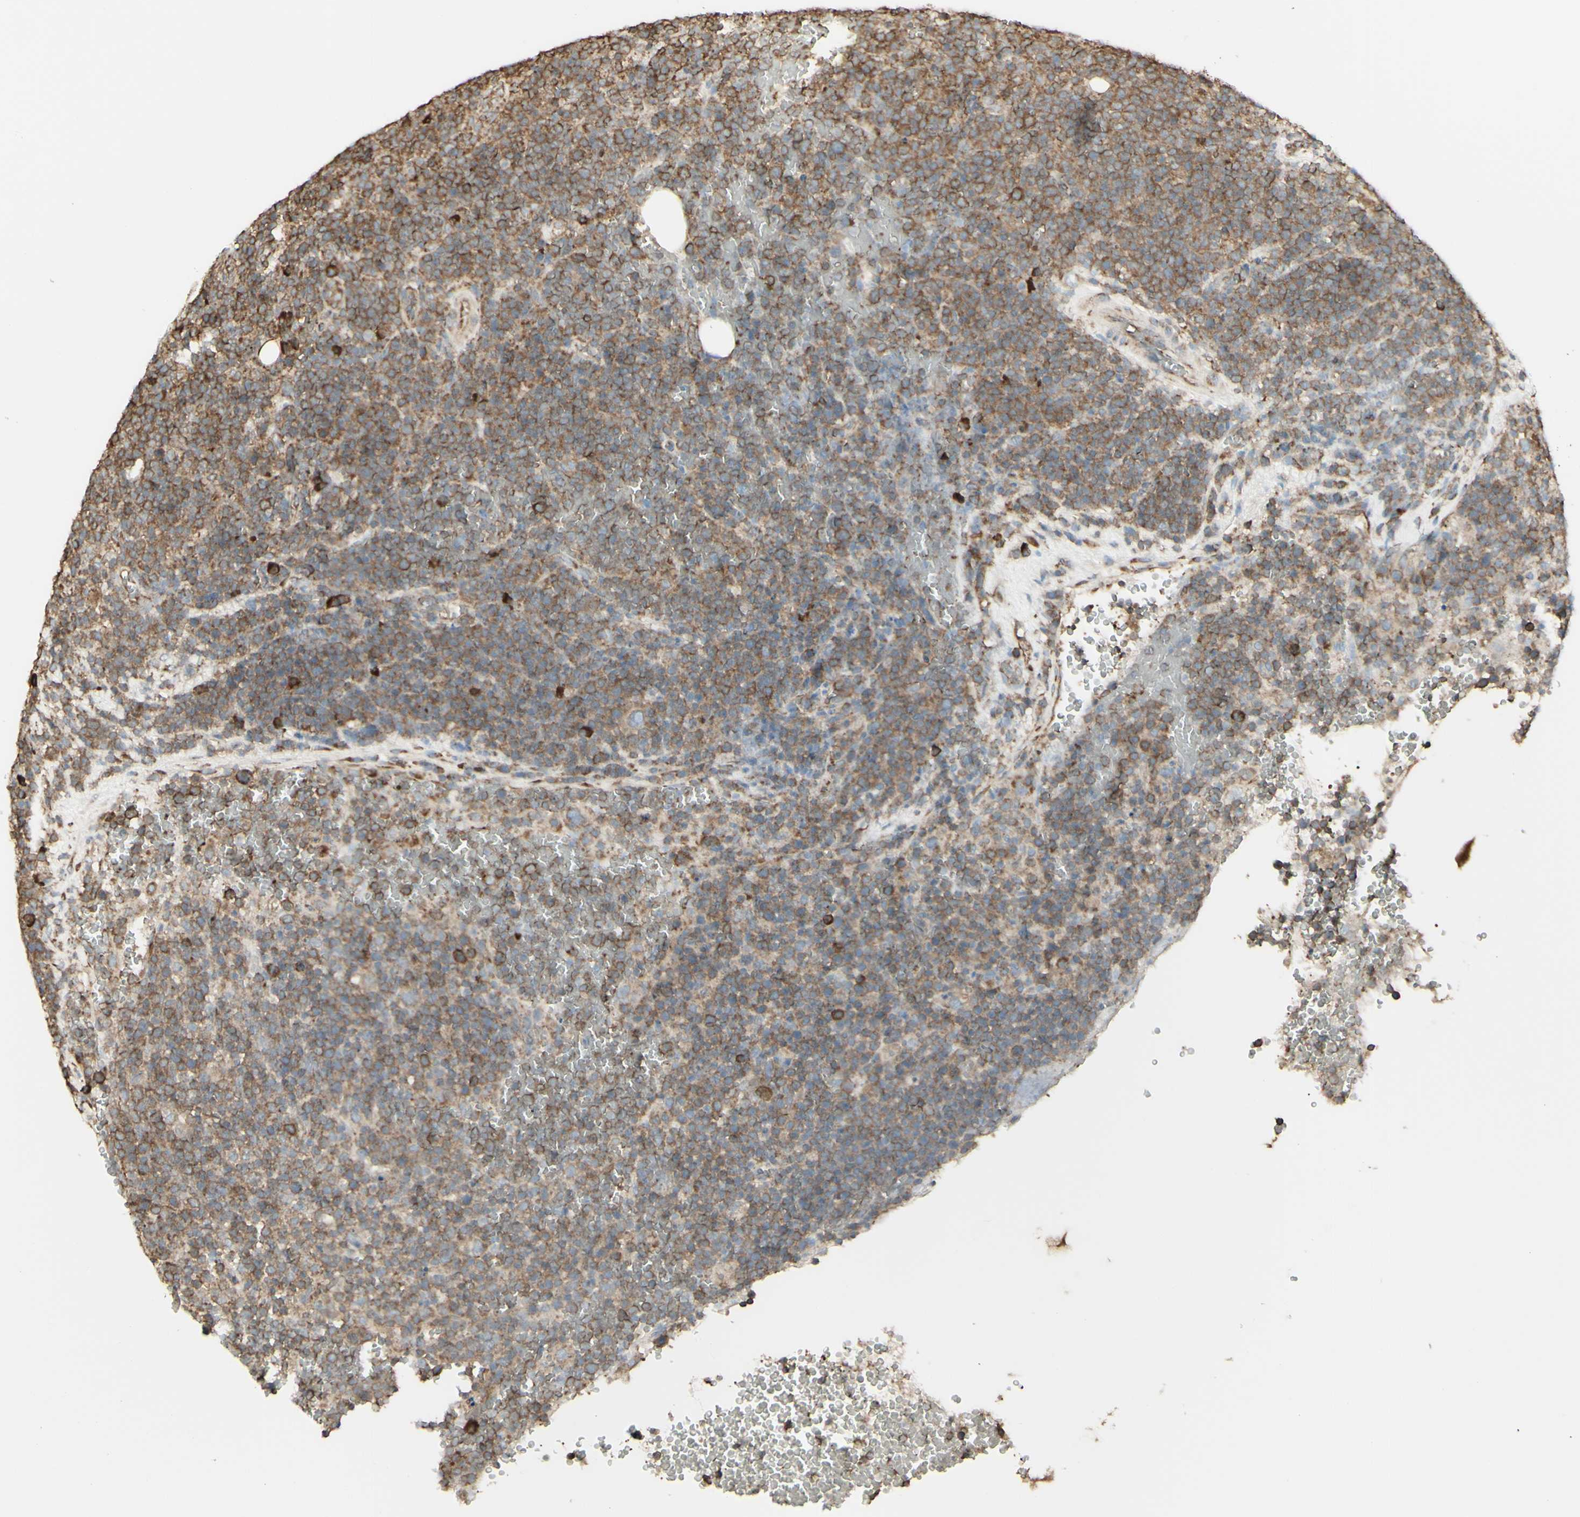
{"staining": {"intensity": "moderate", "quantity": "<25%", "location": "cytoplasmic/membranous"}, "tissue": "lymphoma", "cell_type": "Tumor cells", "image_type": "cancer", "snomed": [{"axis": "morphology", "description": "Malignant lymphoma, non-Hodgkin's type, High grade"}, {"axis": "topography", "description": "Lymph node"}], "caption": "Protein expression analysis of high-grade malignant lymphoma, non-Hodgkin's type shows moderate cytoplasmic/membranous staining in about <25% of tumor cells. (Stains: DAB in brown, nuclei in blue, Microscopy: brightfield microscopy at high magnification).", "gene": "EEF1B2", "patient": {"sex": "male", "age": 61}}